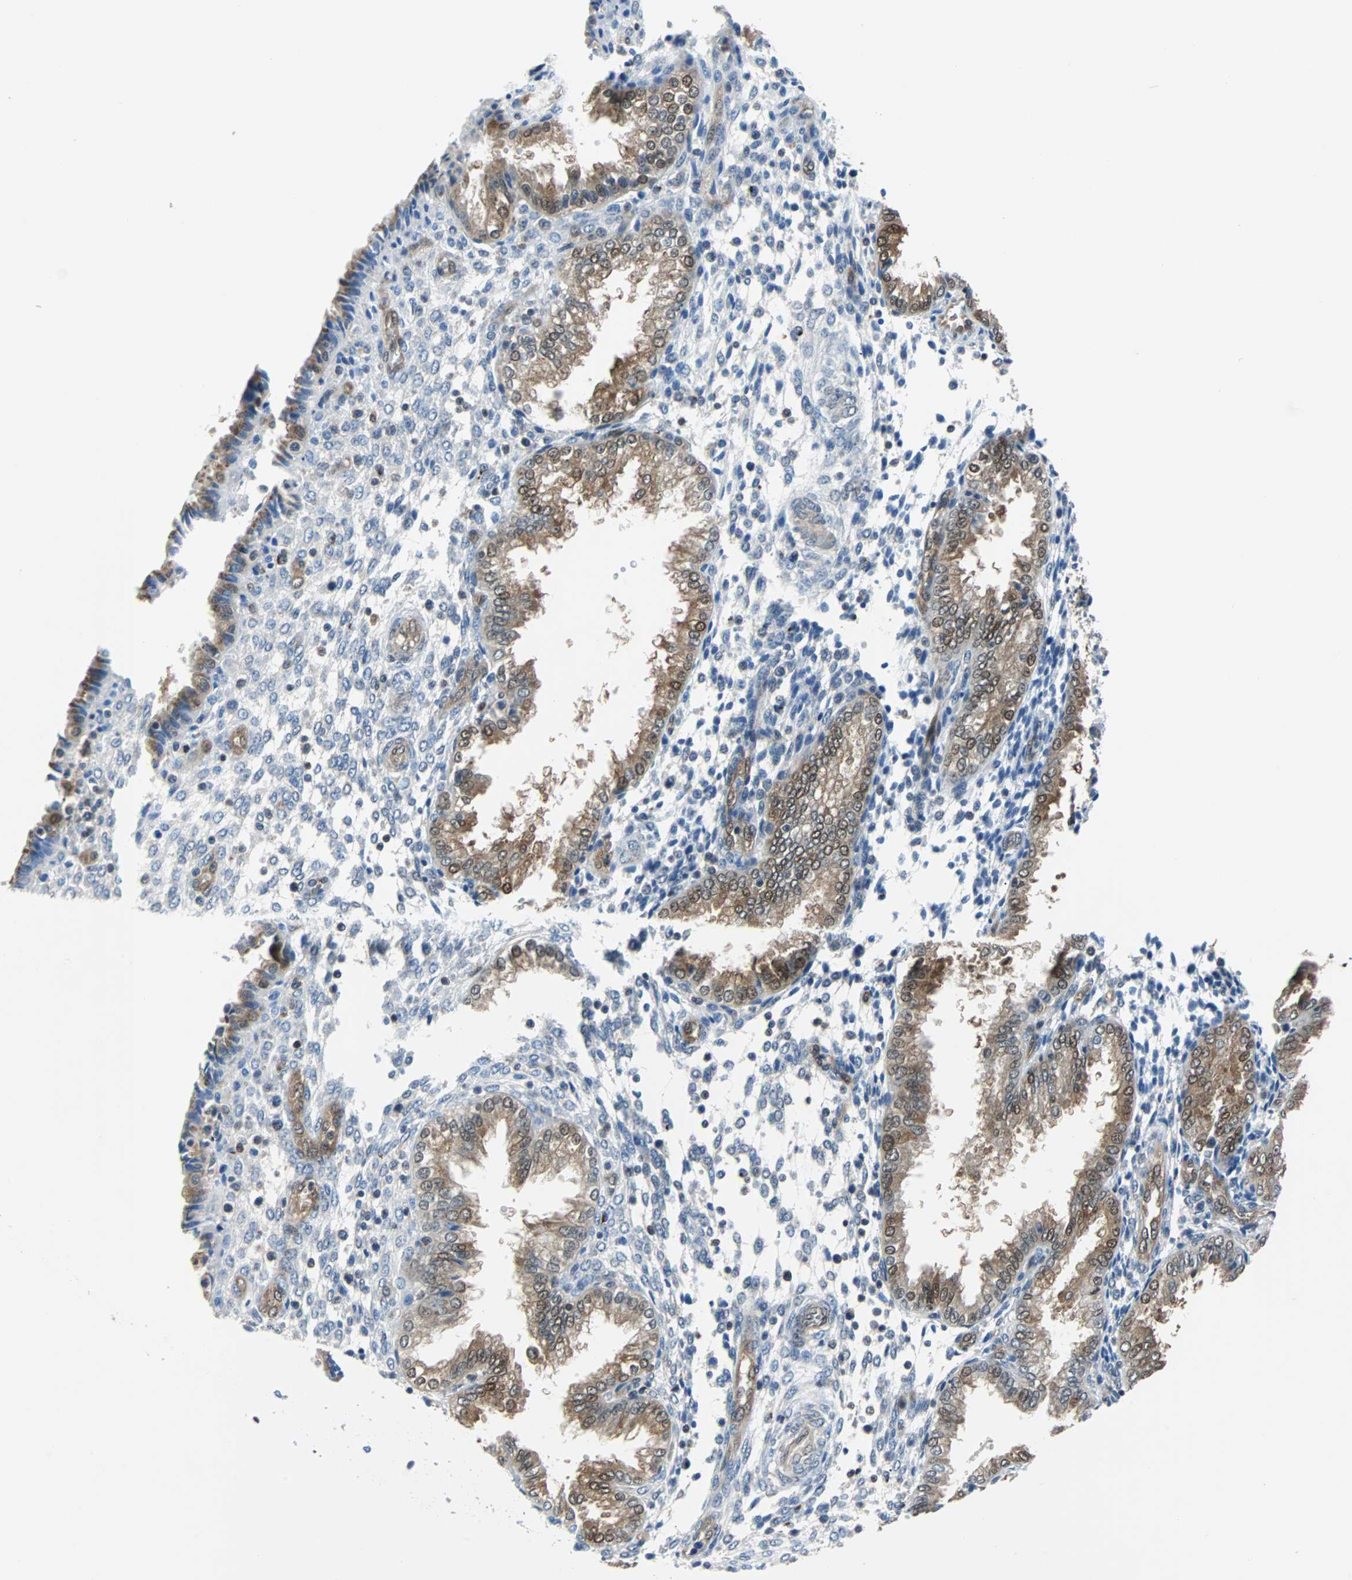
{"staining": {"intensity": "moderate", "quantity": "25%-75%", "location": "nuclear"}, "tissue": "endometrium", "cell_type": "Cells in endometrial stroma", "image_type": "normal", "snomed": [{"axis": "morphology", "description": "Normal tissue, NOS"}, {"axis": "topography", "description": "Endometrium"}], "caption": "Brown immunohistochemical staining in normal endometrium exhibits moderate nuclear positivity in approximately 25%-75% of cells in endometrial stroma.", "gene": "MAP2K6", "patient": {"sex": "female", "age": 33}}